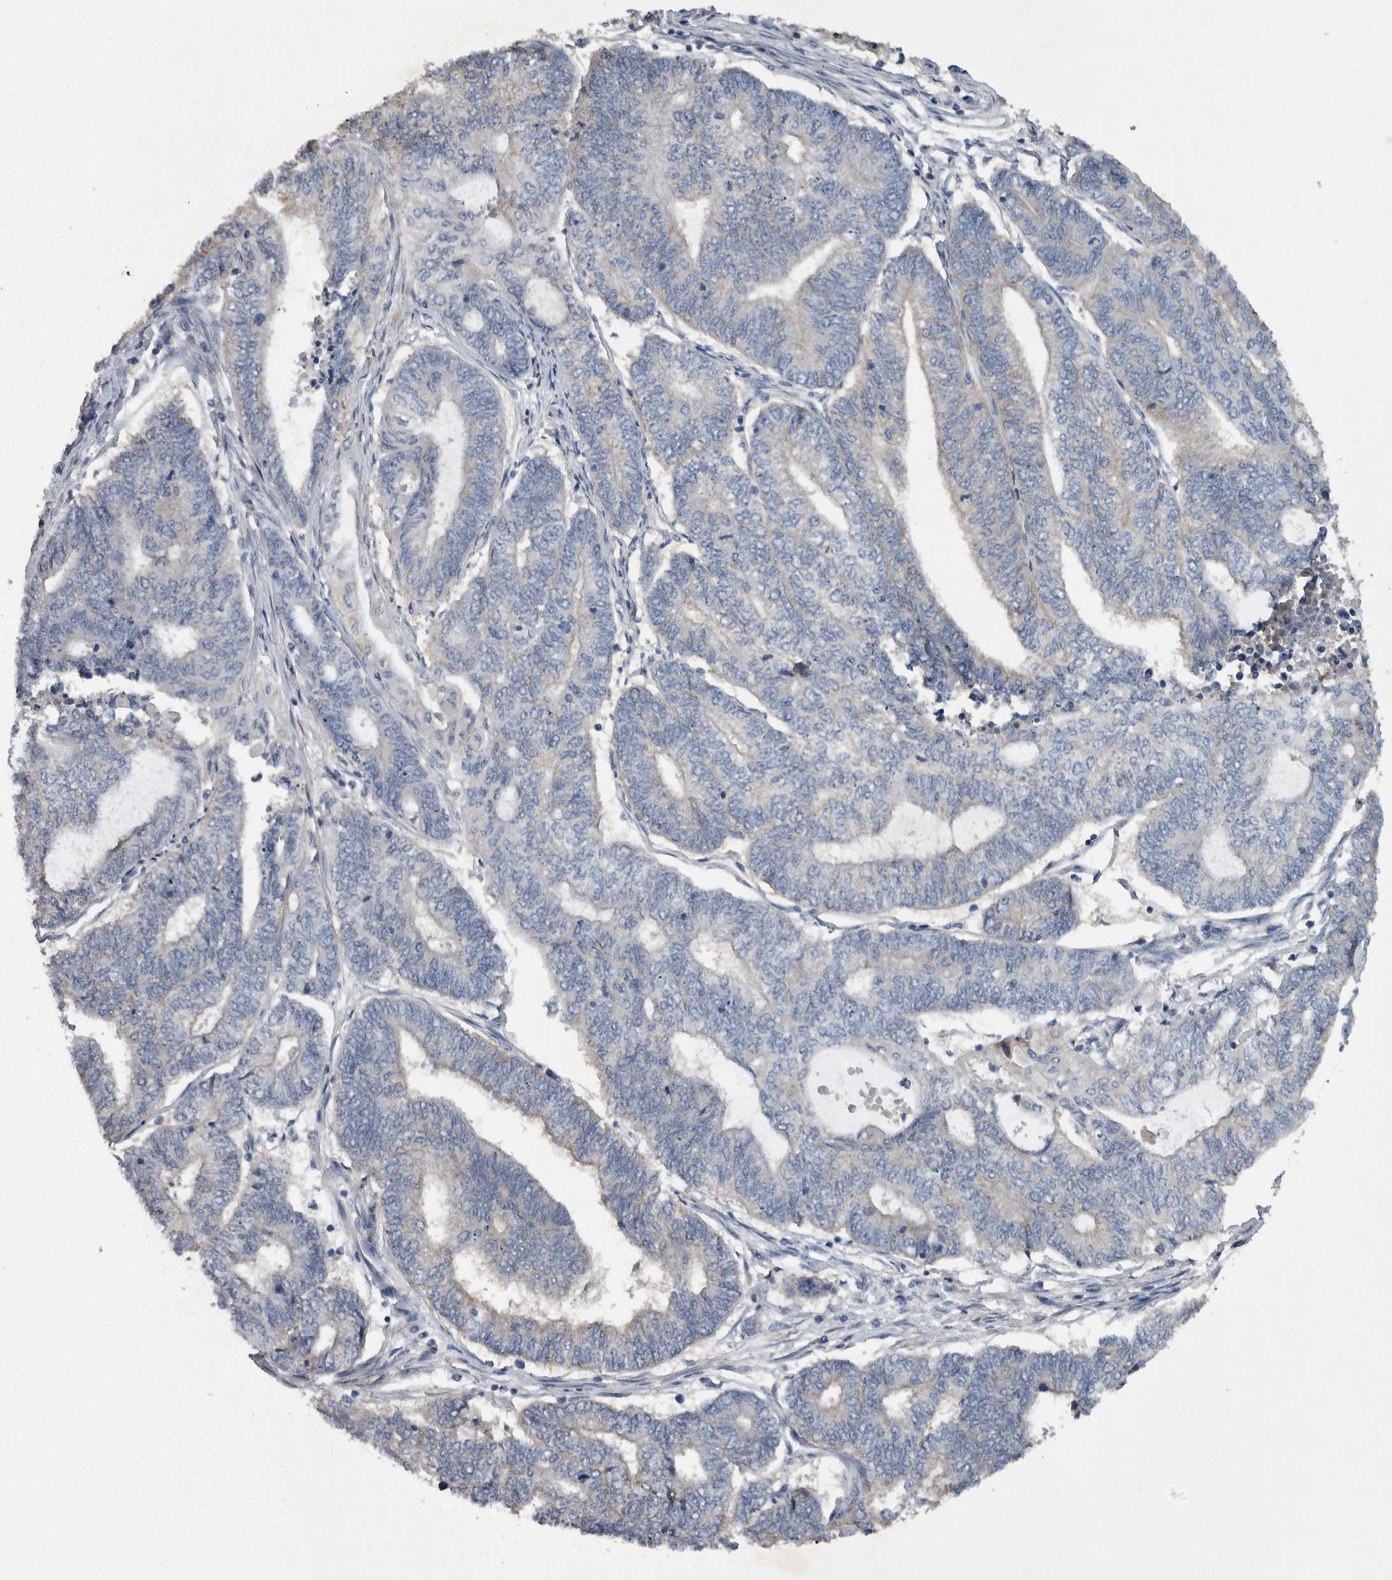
{"staining": {"intensity": "negative", "quantity": "none", "location": "none"}, "tissue": "endometrial cancer", "cell_type": "Tumor cells", "image_type": "cancer", "snomed": [{"axis": "morphology", "description": "Adenocarcinoma, NOS"}, {"axis": "topography", "description": "Uterus"}, {"axis": "topography", "description": "Endometrium"}], "caption": "There is no significant staining in tumor cells of endometrial cancer.", "gene": "NT5C2", "patient": {"sex": "female", "age": 70}}